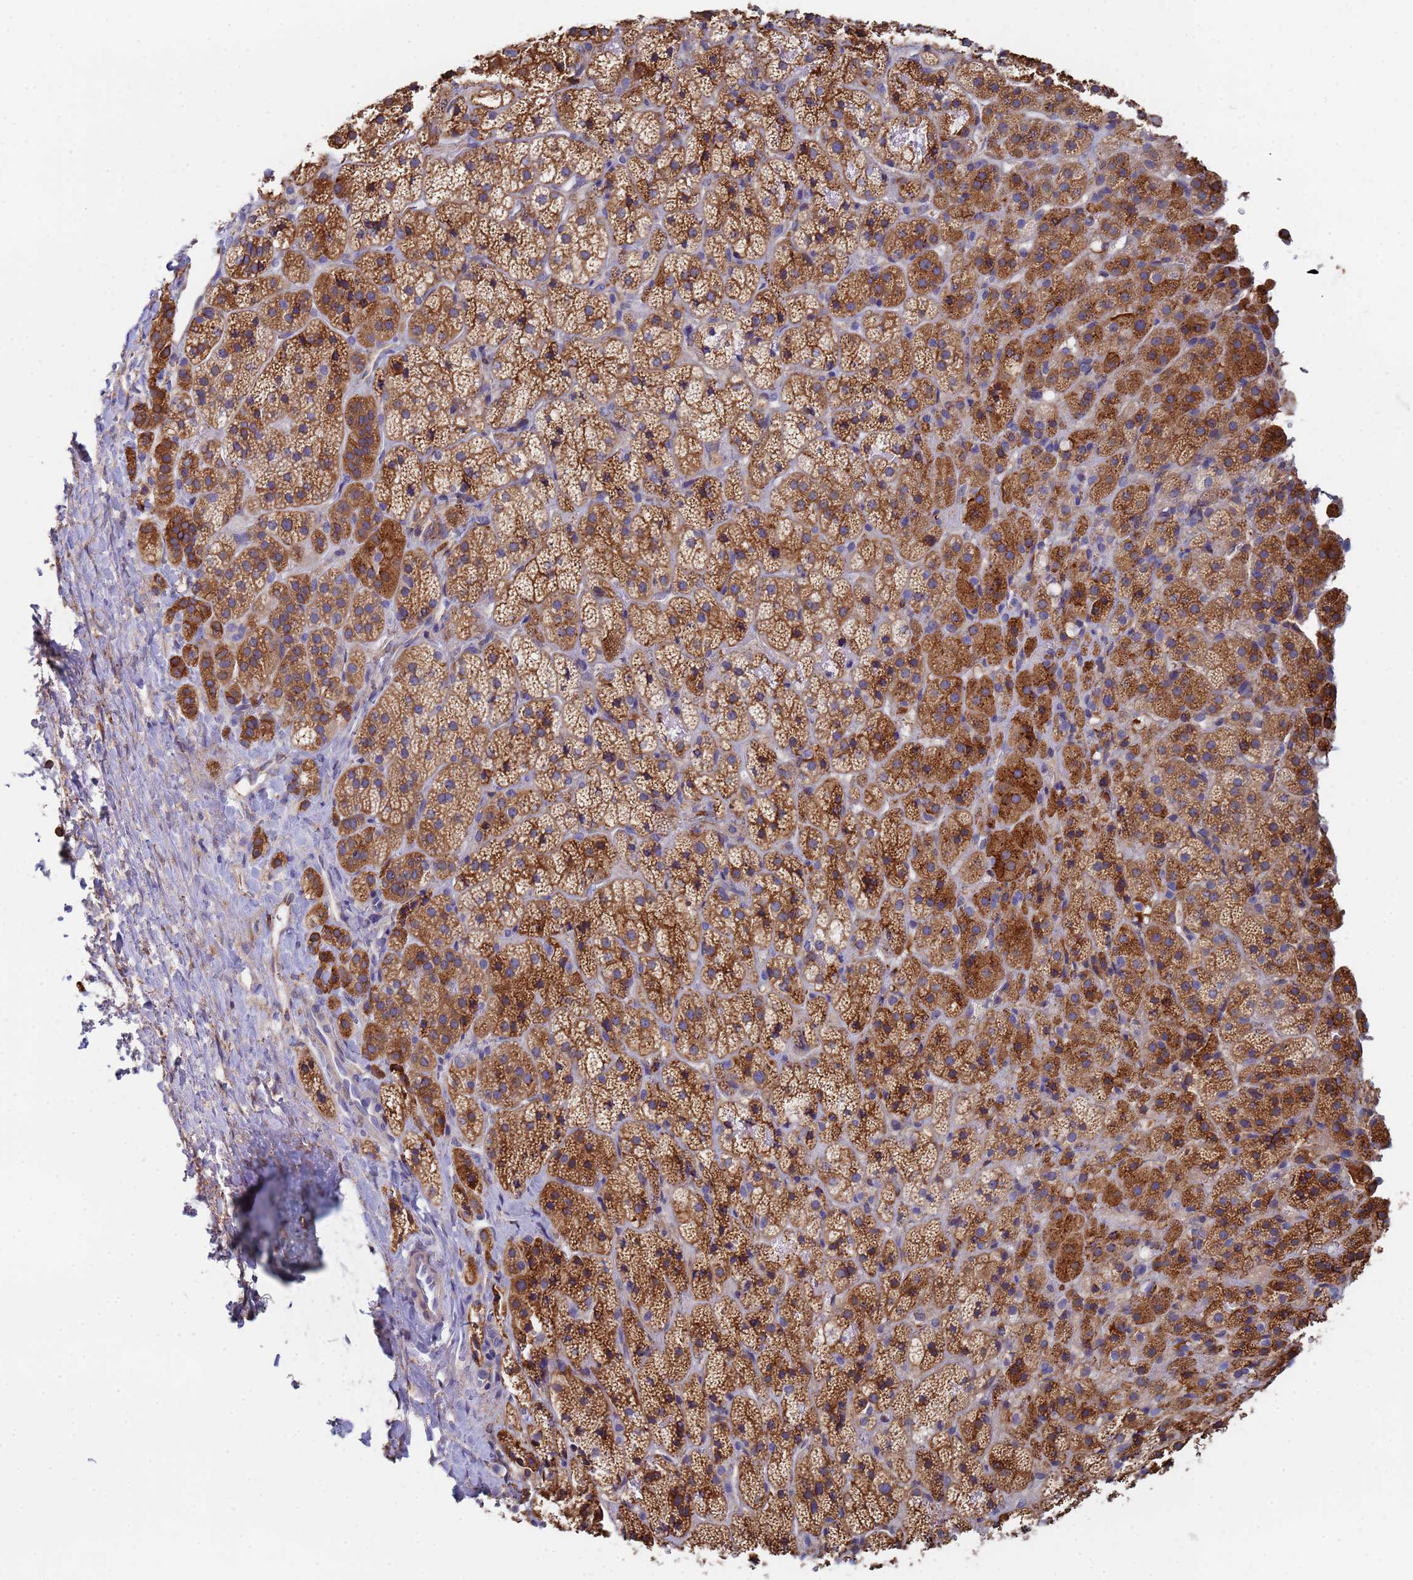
{"staining": {"intensity": "strong", "quantity": ">75%", "location": "cytoplasmic/membranous"}, "tissue": "adrenal gland", "cell_type": "Glandular cells", "image_type": "normal", "snomed": [{"axis": "morphology", "description": "Normal tissue, NOS"}, {"axis": "topography", "description": "Adrenal gland"}], "caption": "Immunohistochemical staining of normal human adrenal gland shows strong cytoplasmic/membranous protein expression in approximately >75% of glandular cells. Using DAB (3,3'-diaminobenzidine) (brown) and hematoxylin (blue) stains, captured at high magnification using brightfield microscopy.", "gene": "GDAP2", "patient": {"sex": "female", "age": 70}}